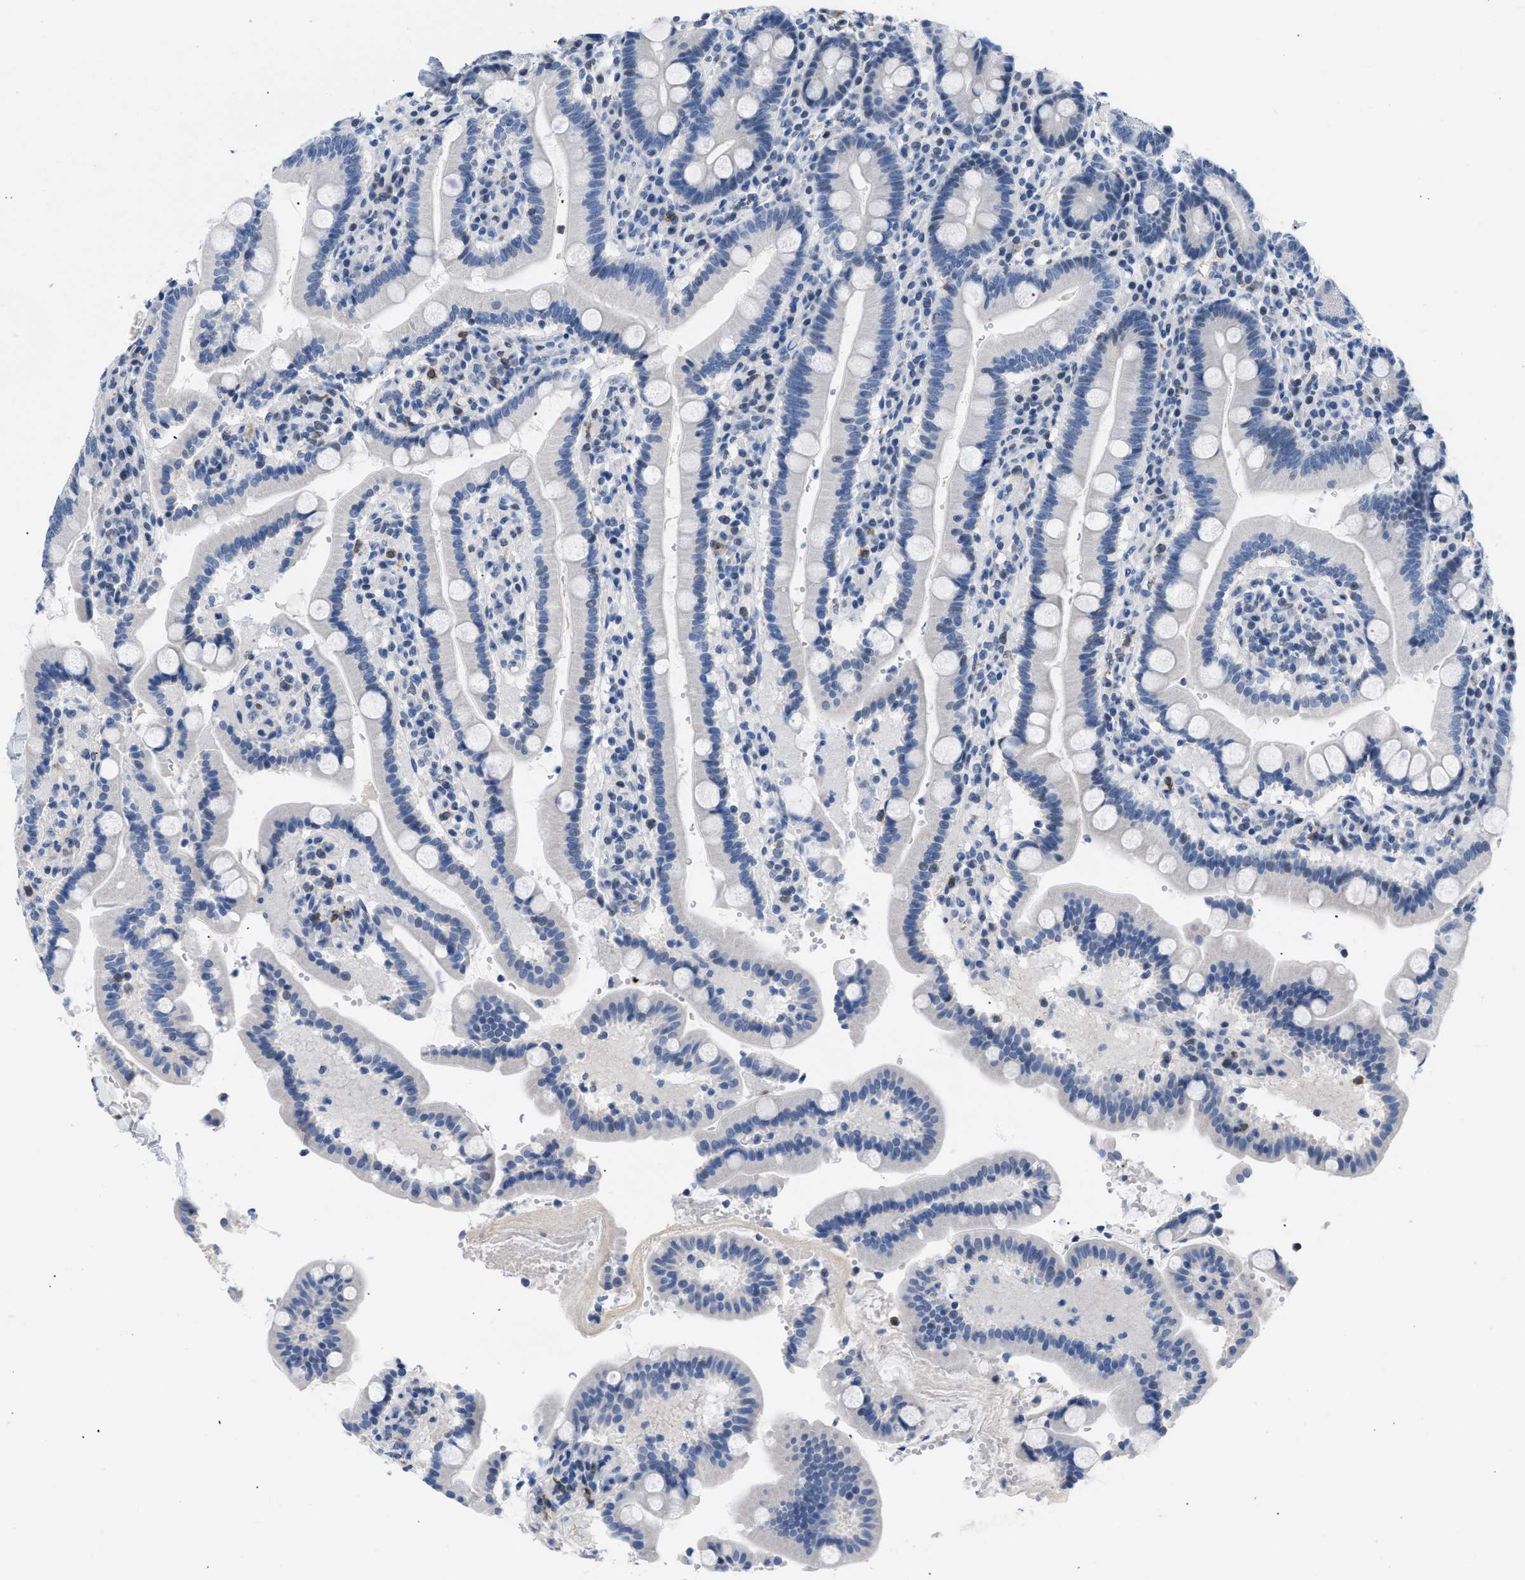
{"staining": {"intensity": "negative", "quantity": "none", "location": "none"}, "tissue": "duodenum", "cell_type": "Glandular cells", "image_type": "normal", "snomed": [{"axis": "morphology", "description": "Normal tissue, NOS"}, {"axis": "topography", "description": "Small intestine, NOS"}], "caption": "Immunohistochemistry of normal human duodenum displays no positivity in glandular cells. Nuclei are stained in blue.", "gene": "BOLL", "patient": {"sex": "female", "age": 71}}